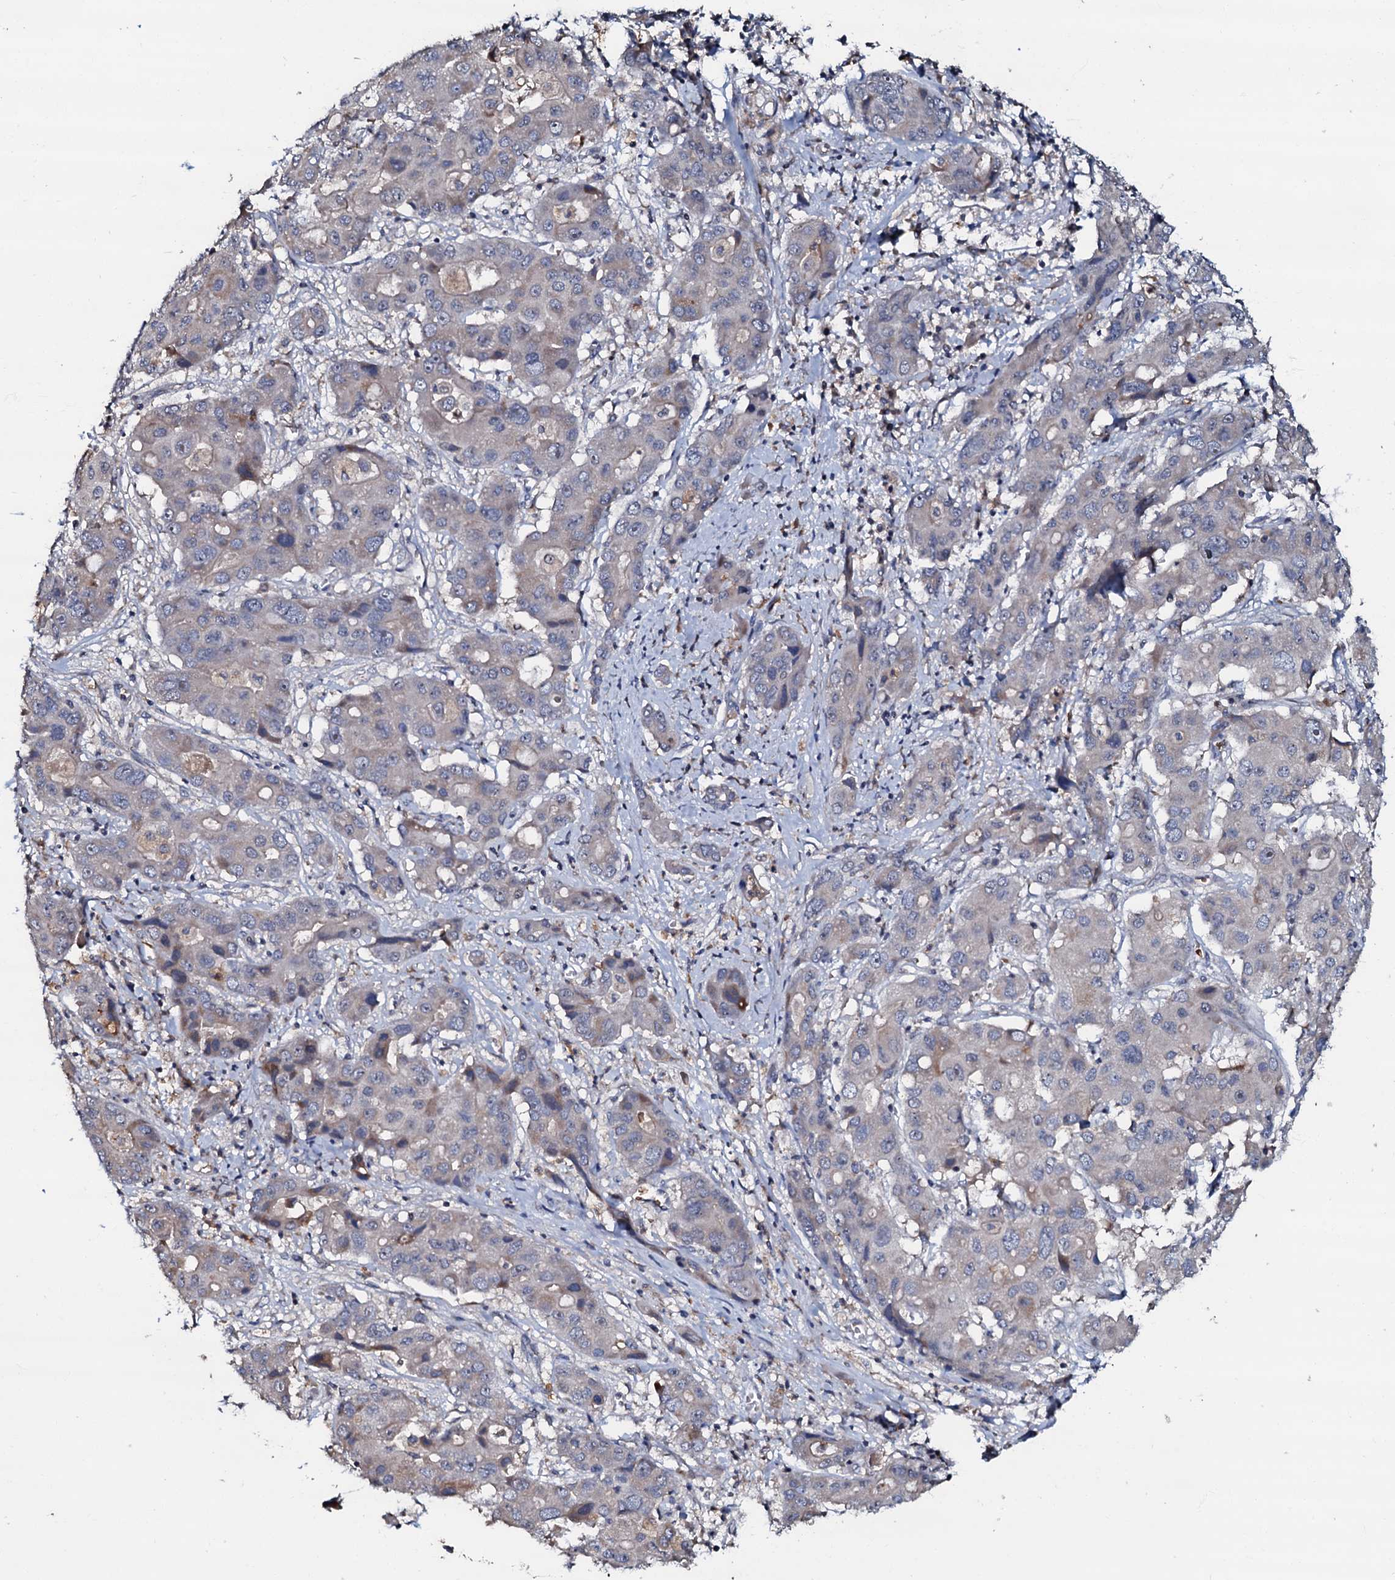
{"staining": {"intensity": "moderate", "quantity": "<25%", "location": "cytoplasmic/membranous"}, "tissue": "liver cancer", "cell_type": "Tumor cells", "image_type": "cancer", "snomed": [{"axis": "morphology", "description": "Cholangiocarcinoma"}, {"axis": "topography", "description": "Liver"}], "caption": "A micrograph of human liver cancer stained for a protein reveals moderate cytoplasmic/membranous brown staining in tumor cells.", "gene": "CPNE2", "patient": {"sex": "male", "age": 67}}